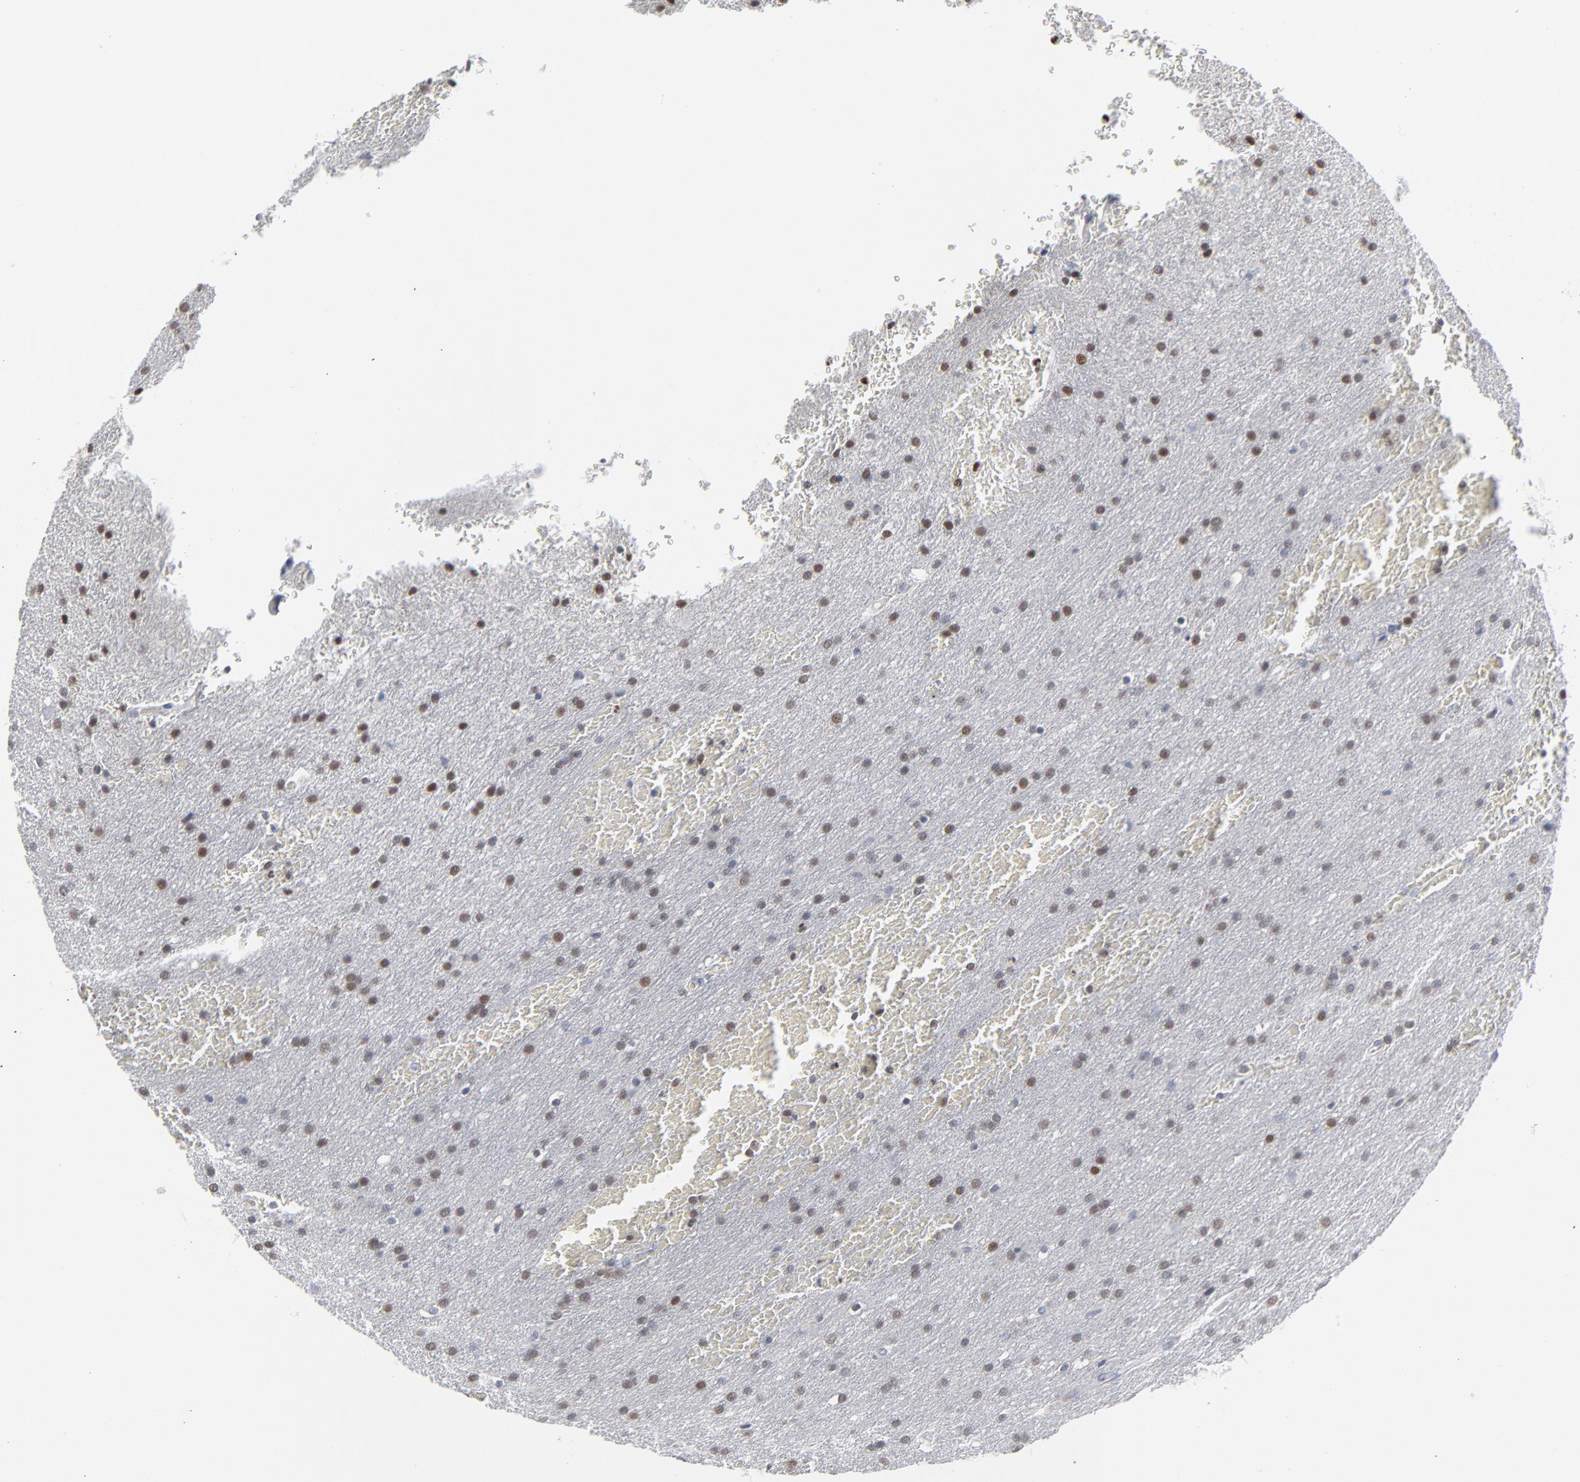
{"staining": {"intensity": "moderate", "quantity": "25%-75%", "location": "nuclear"}, "tissue": "glioma", "cell_type": "Tumor cells", "image_type": "cancer", "snomed": [{"axis": "morphology", "description": "Glioma, malignant, Low grade"}, {"axis": "topography", "description": "Brain"}], "caption": "Tumor cells exhibit medium levels of moderate nuclear positivity in about 25%-75% of cells in glioma.", "gene": "FOXN2", "patient": {"sex": "female", "age": 32}}